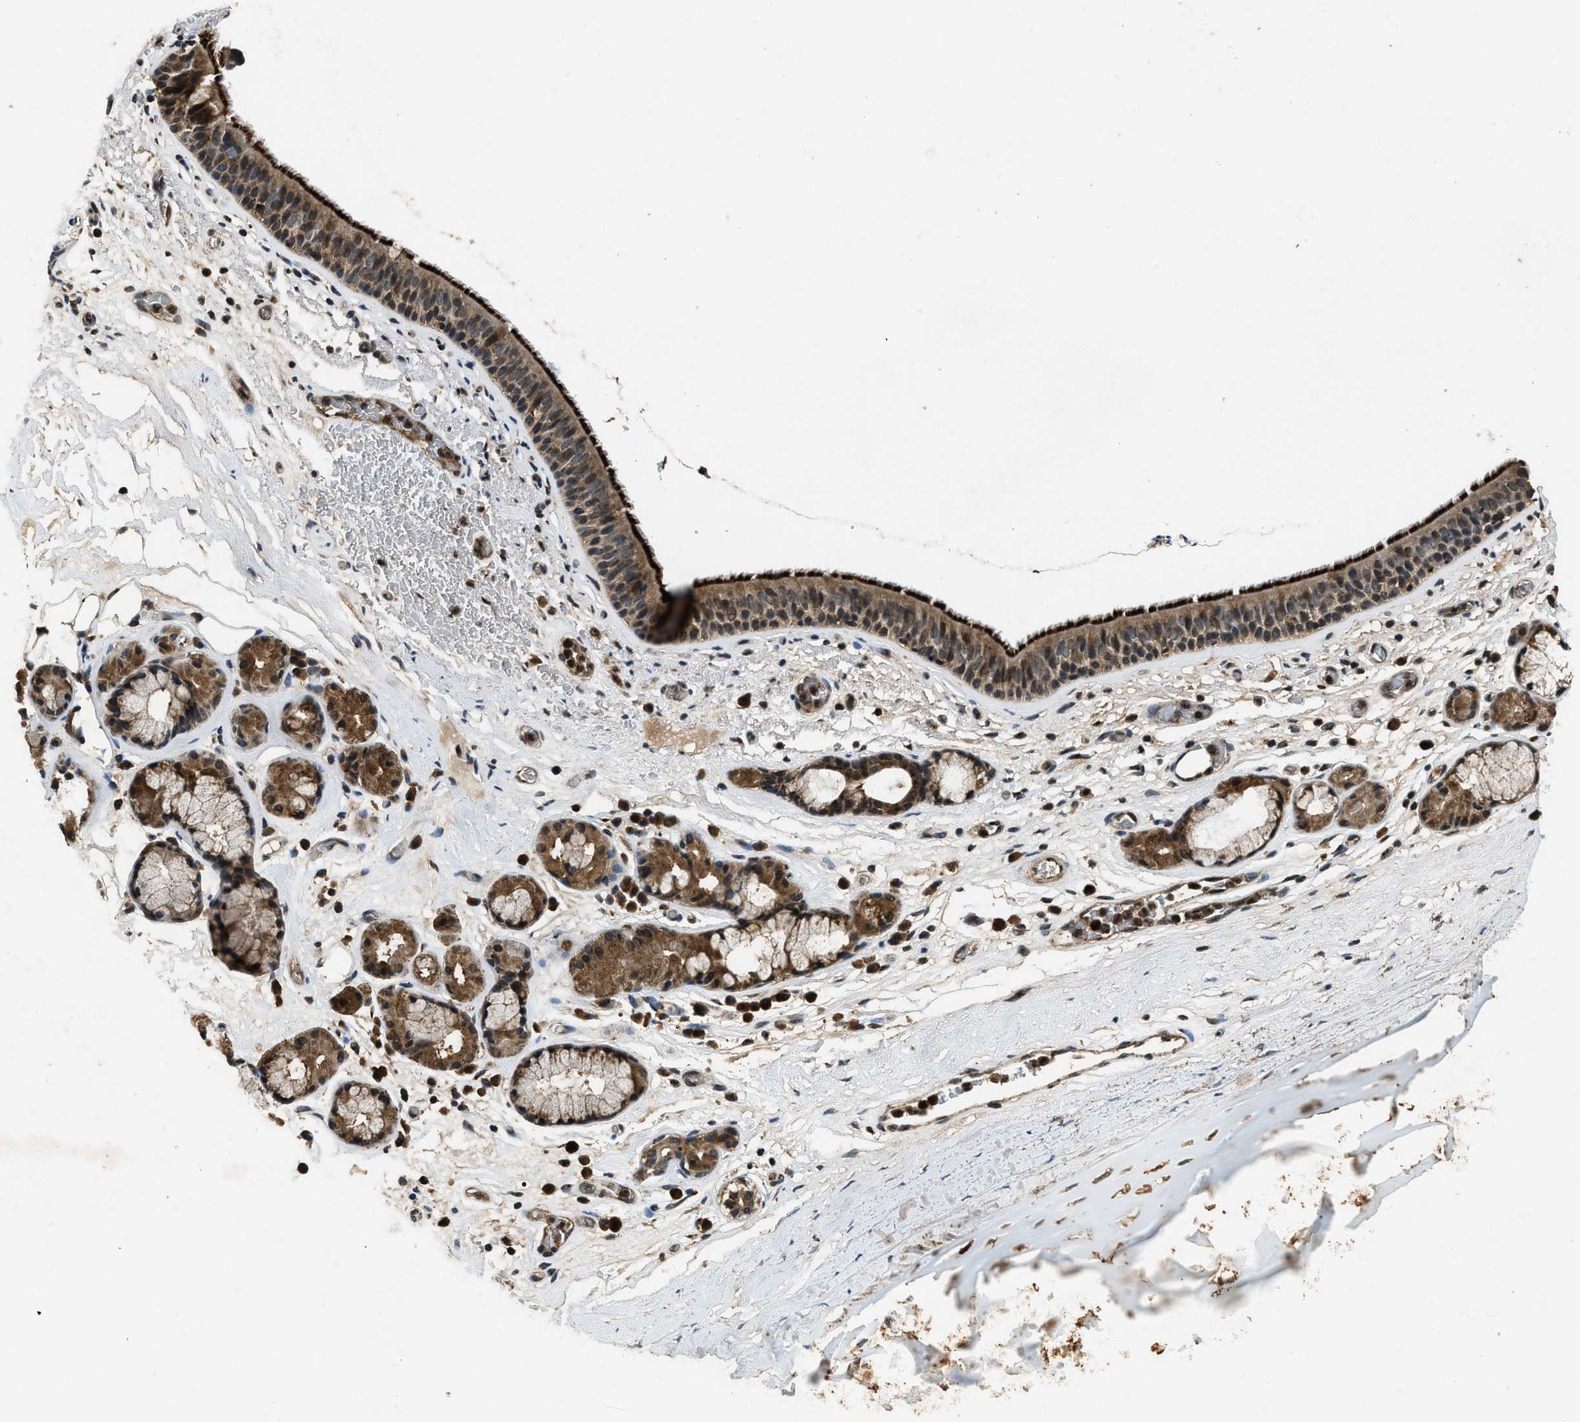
{"staining": {"intensity": "strong", "quantity": ">75%", "location": "cytoplasmic/membranous"}, "tissue": "bronchus", "cell_type": "Respiratory epithelial cells", "image_type": "normal", "snomed": [{"axis": "morphology", "description": "Normal tissue, NOS"}, {"axis": "topography", "description": "Cartilage tissue"}], "caption": "IHC of normal human bronchus displays high levels of strong cytoplasmic/membranous positivity in about >75% of respiratory epithelial cells. (Stains: DAB in brown, nuclei in blue, Microscopy: brightfield microscopy at high magnification).", "gene": "RPS6KB1", "patient": {"sex": "female", "age": 63}}